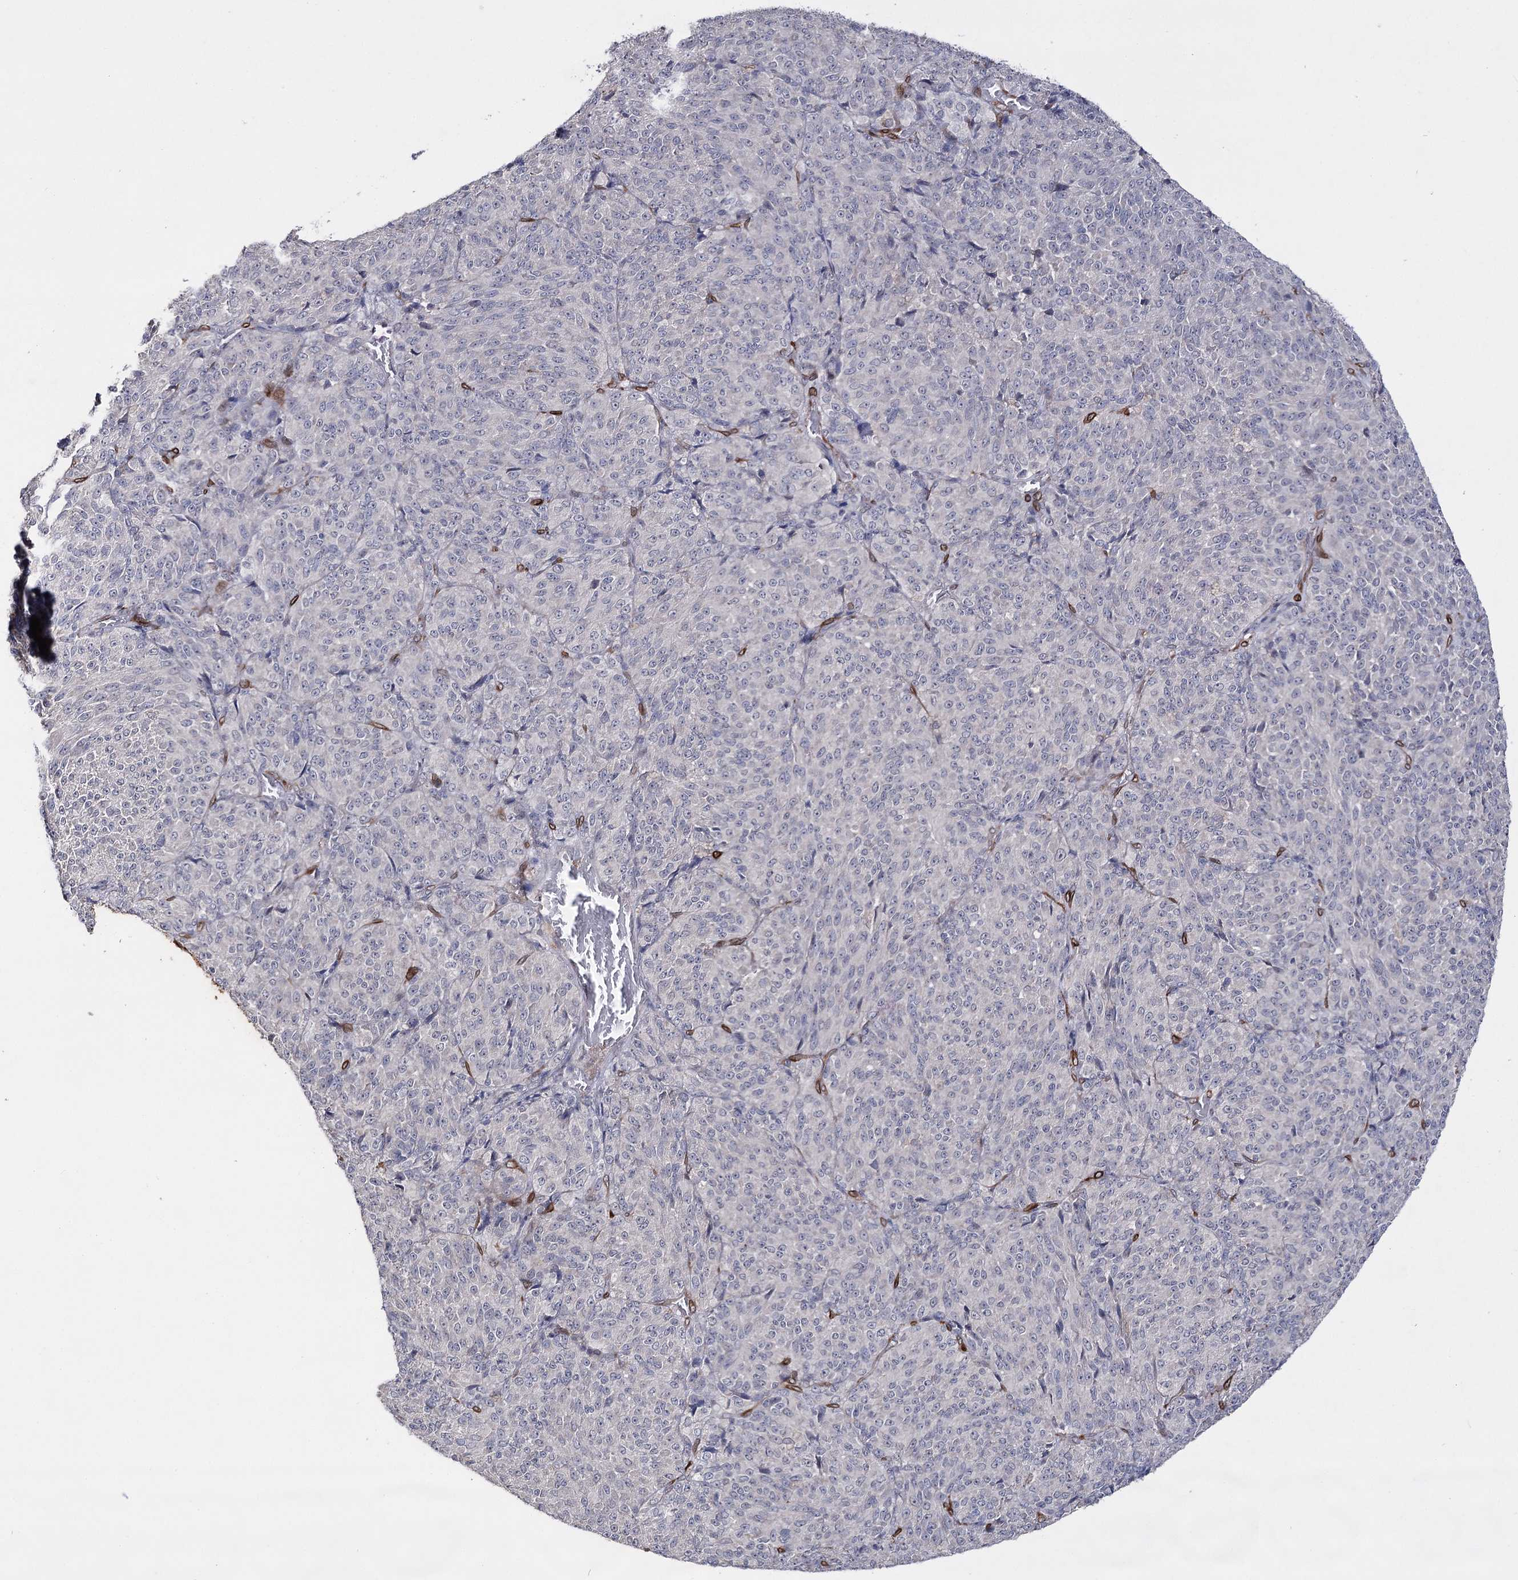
{"staining": {"intensity": "negative", "quantity": "none", "location": "none"}, "tissue": "melanoma", "cell_type": "Tumor cells", "image_type": "cancer", "snomed": [{"axis": "morphology", "description": "Malignant melanoma, Metastatic site"}, {"axis": "topography", "description": "Brain"}], "caption": "Protein analysis of malignant melanoma (metastatic site) reveals no significant expression in tumor cells.", "gene": "HSD11B2", "patient": {"sex": "female", "age": 56}}